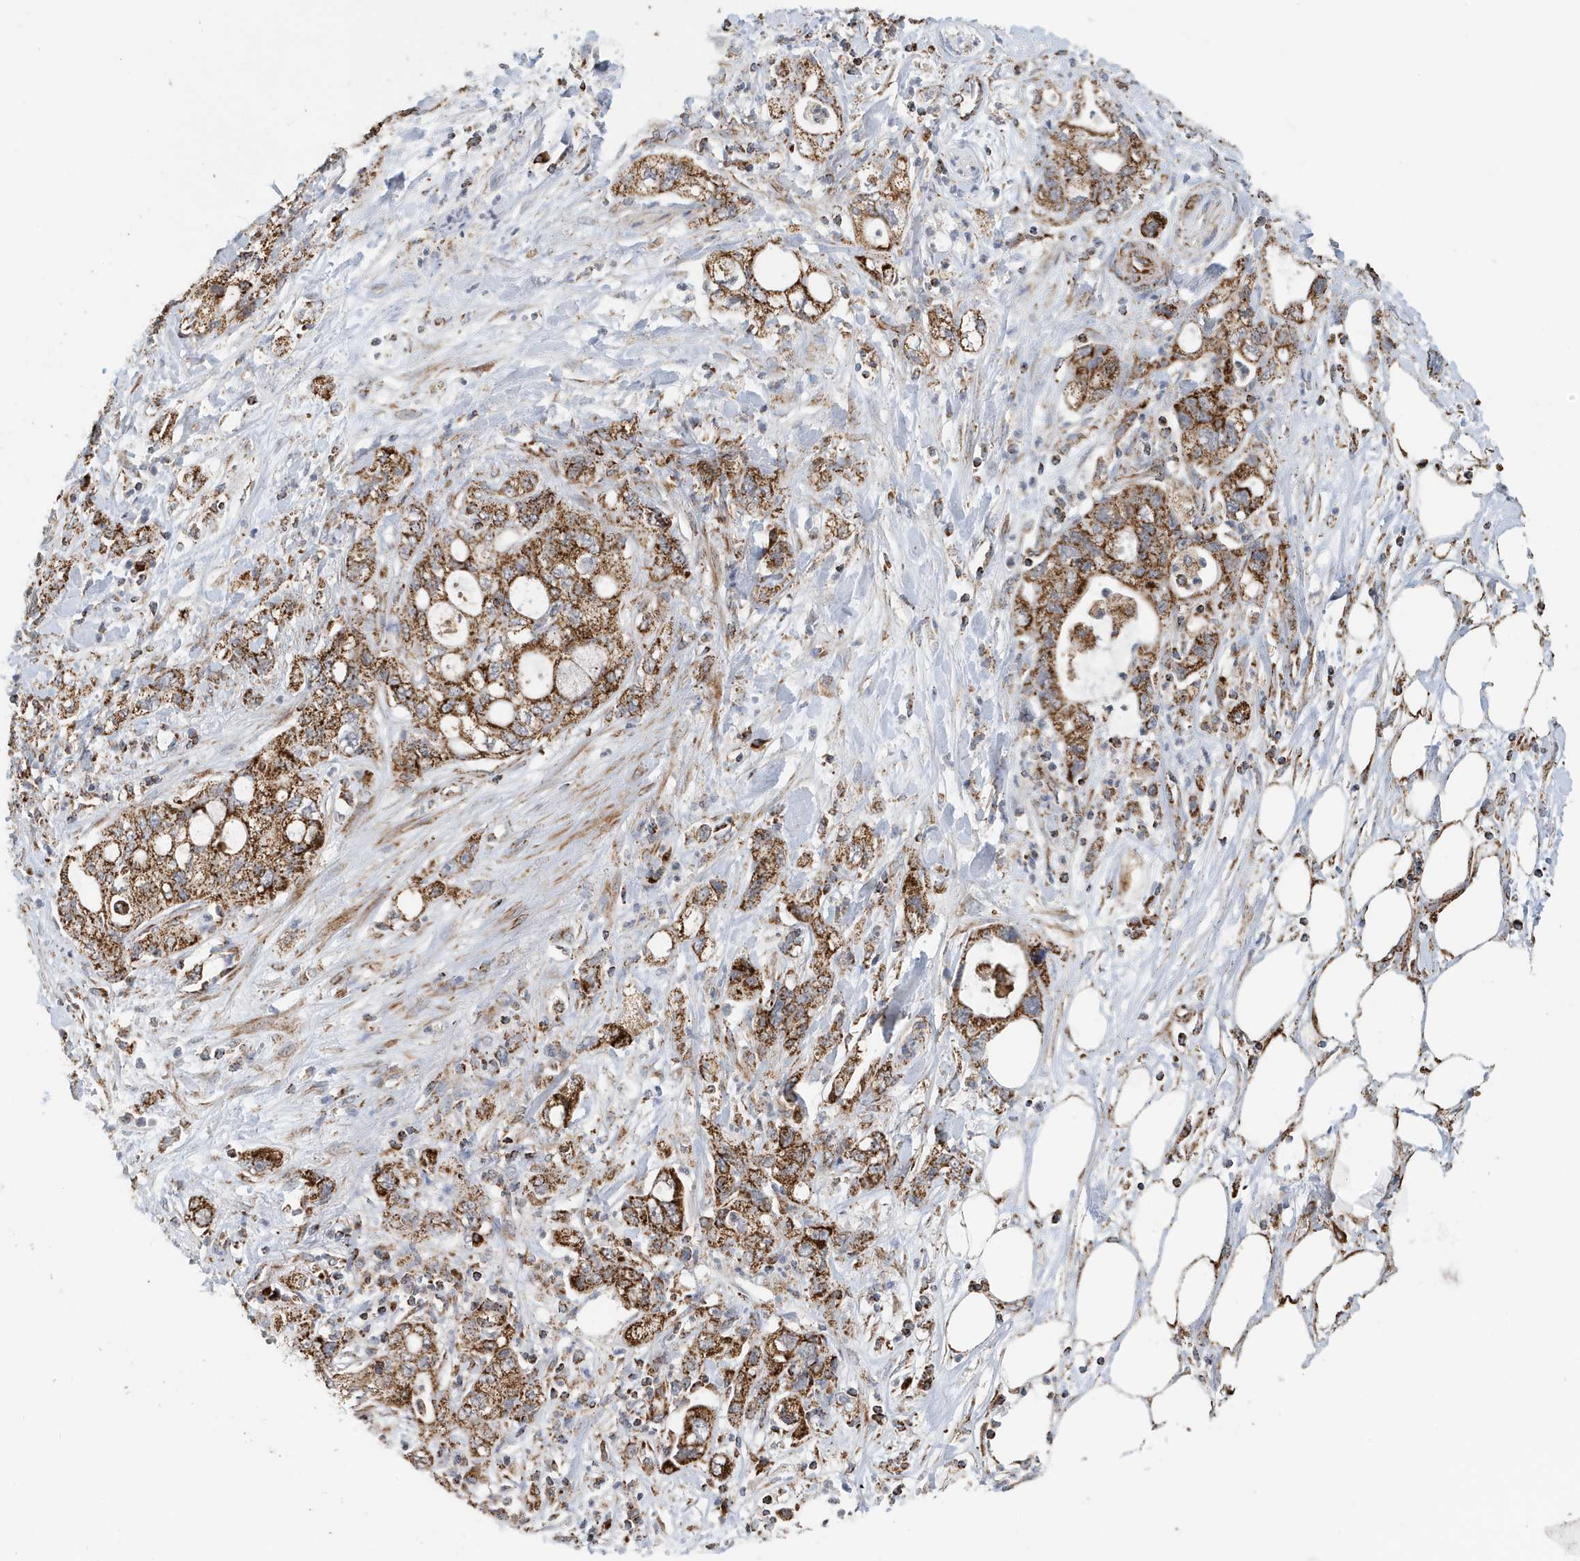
{"staining": {"intensity": "strong", "quantity": ">75%", "location": "cytoplasmic/membranous"}, "tissue": "pancreatic cancer", "cell_type": "Tumor cells", "image_type": "cancer", "snomed": [{"axis": "morphology", "description": "Adenocarcinoma, NOS"}, {"axis": "topography", "description": "Pancreas"}], "caption": "IHC (DAB (3,3'-diaminobenzidine)) staining of human pancreatic cancer displays strong cytoplasmic/membranous protein staining in about >75% of tumor cells. (Brightfield microscopy of DAB IHC at high magnification).", "gene": "MAN1A1", "patient": {"sex": "male", "age": 70}}